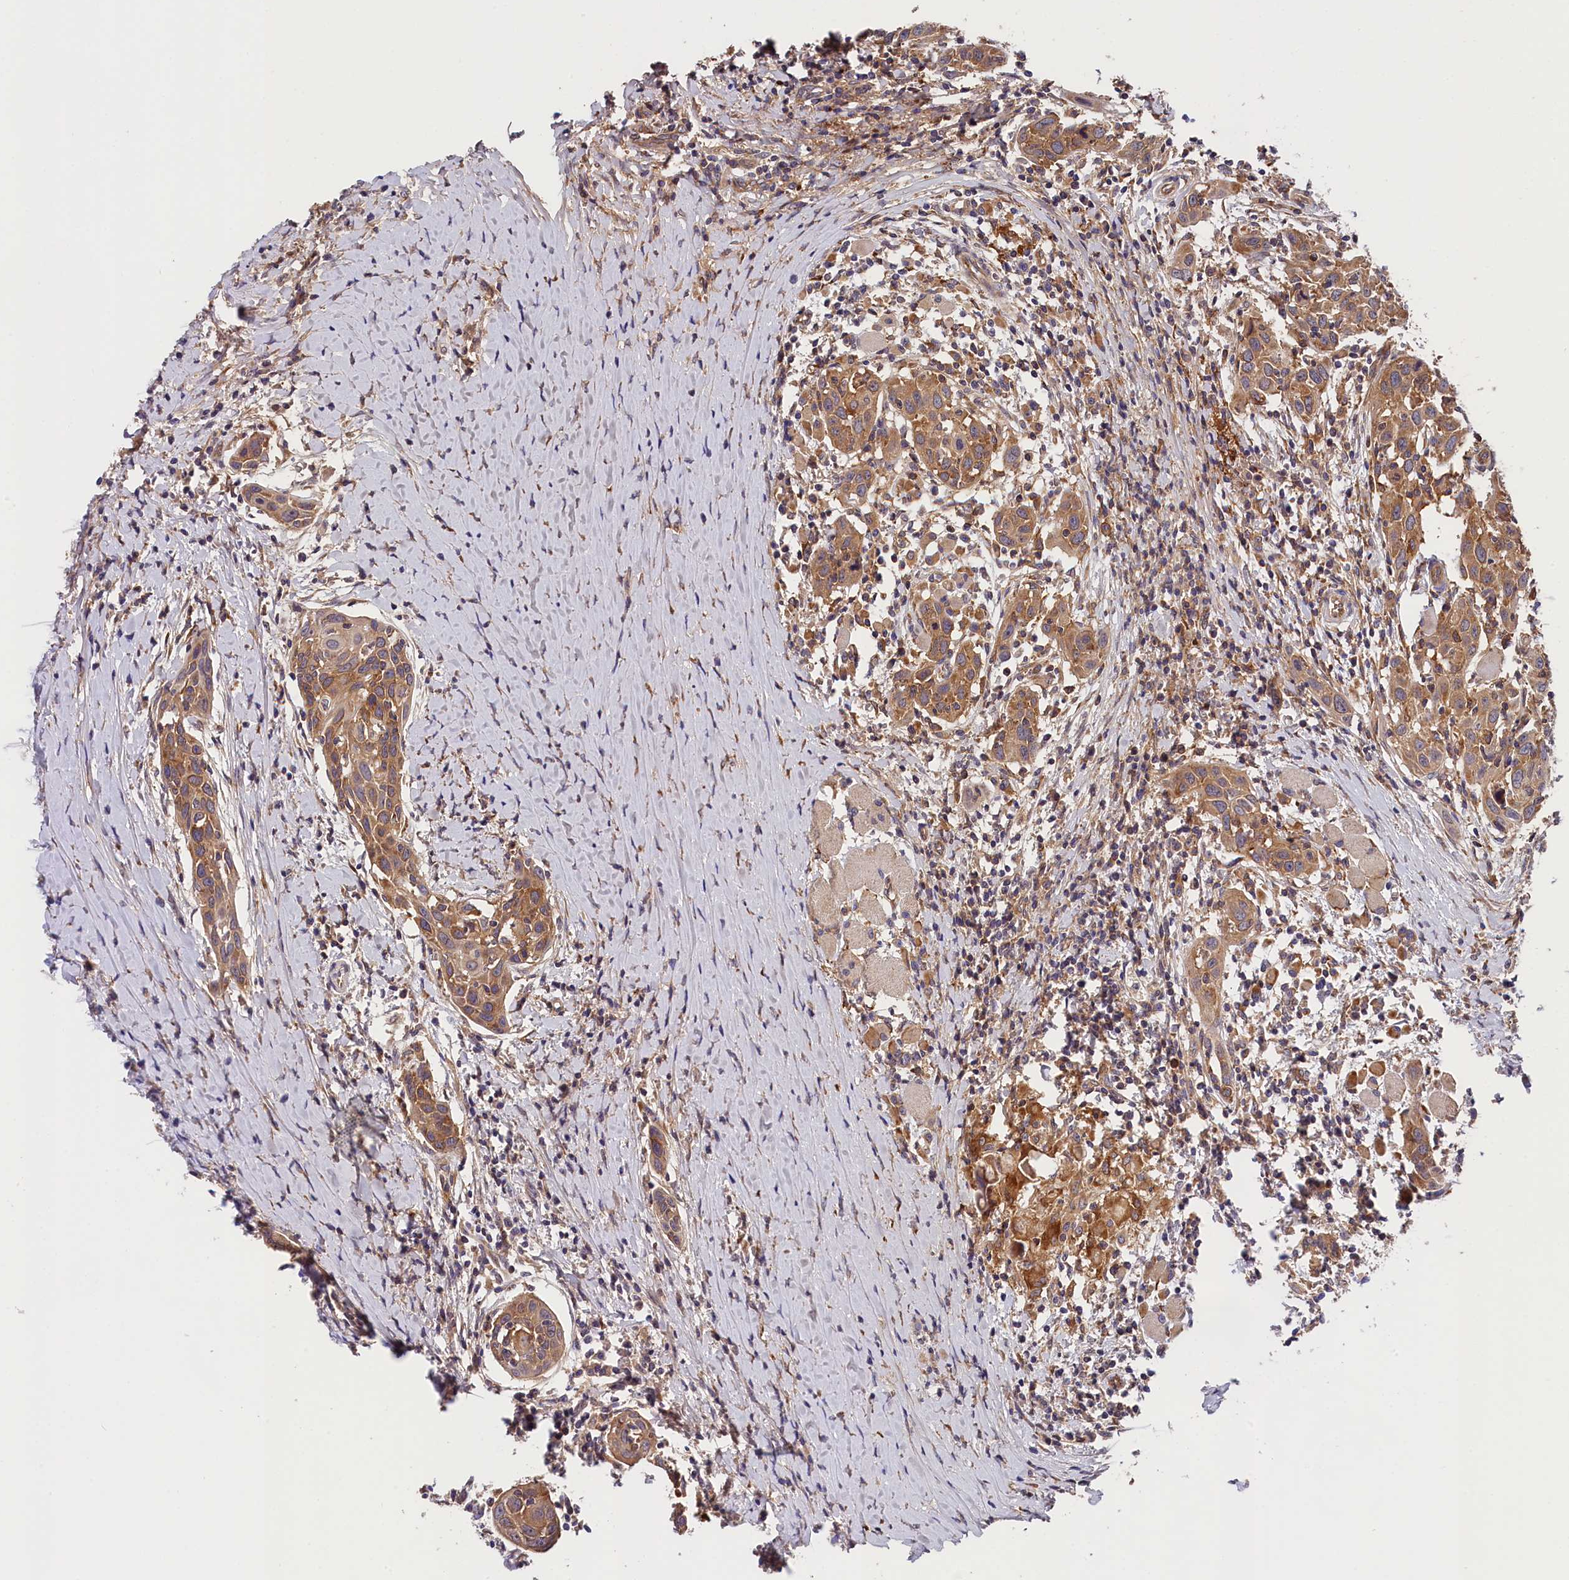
{"staining": {"intensity": "moderate", "quantity": ">75%", "location": "cytoplasmic/membranous"}, "tissue": "head and neck cancer", "cell_type": "Tumor cells", "image_type": "cancer", "snomed": [{"axis": "morphology", "description": "Squamous cell carcinoma, NOS"}, {"axis": "topography", "description": "Oral tissue"}, {"axis": "topography", "description": "Head-Neck"}], "caption": "Immunohistochemical staining of human head and neck cancer (squamous cell carcinoma) demonstrates medium levels of moderate cytoplasmic/membranous protein positivity in about >75% of tumor cells.", "gene": "OAS3", "patient": {"sex": "female", "age": 50}}